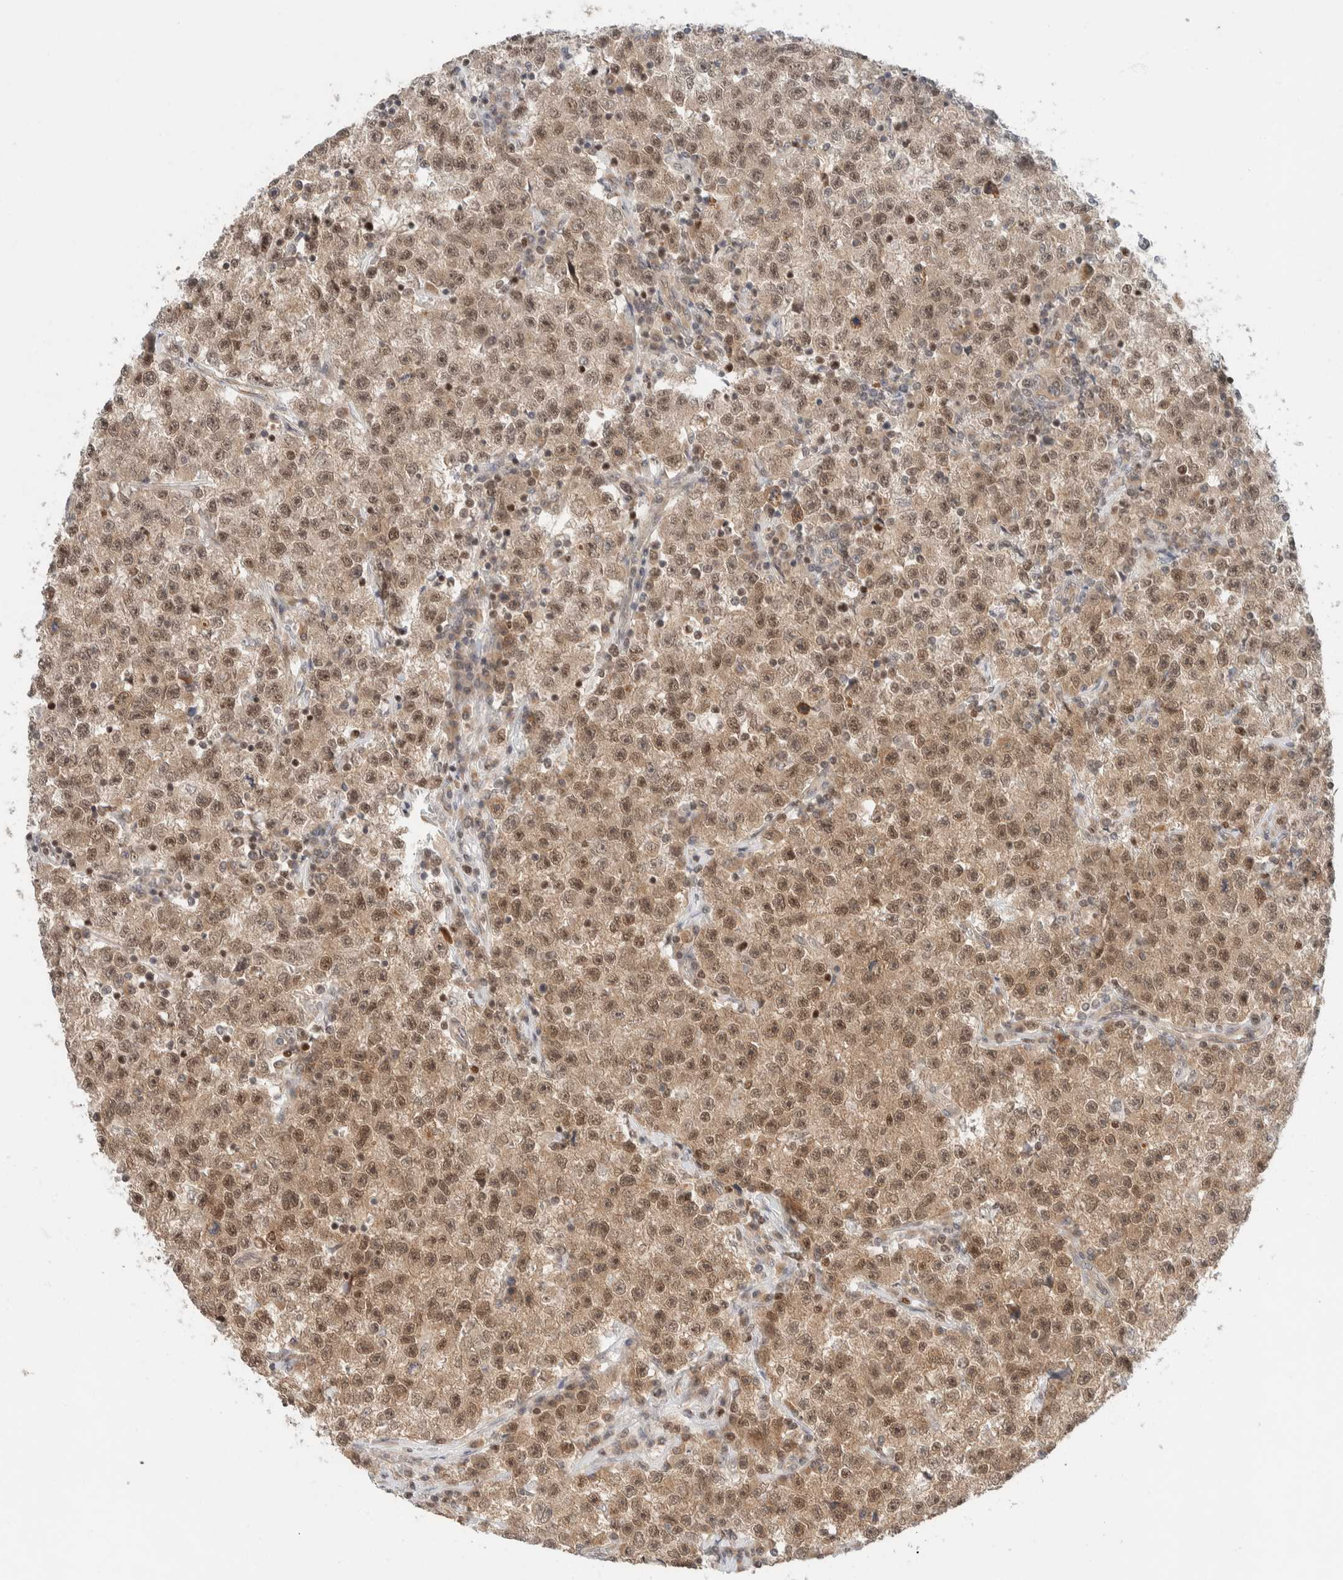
{"staining": {"intensity": "weak", "quantity": ">75%", "location": "cytoplasmic/membranous,nuclear"}, "tissue": "testis cancer", "cell_type": "Tumor cells", "image_type": "cancer", "snomed": [{"axis": "morphology", "description": "Seminoma, NOS"}, {"axis": "topography", "description": "Testis"}], "caption": "Human testis cancer stained with a protein marker reveals weak staining in tumor cells.", "gene": "C8orf76", "patient": {"sex": "male", "age": 22}}